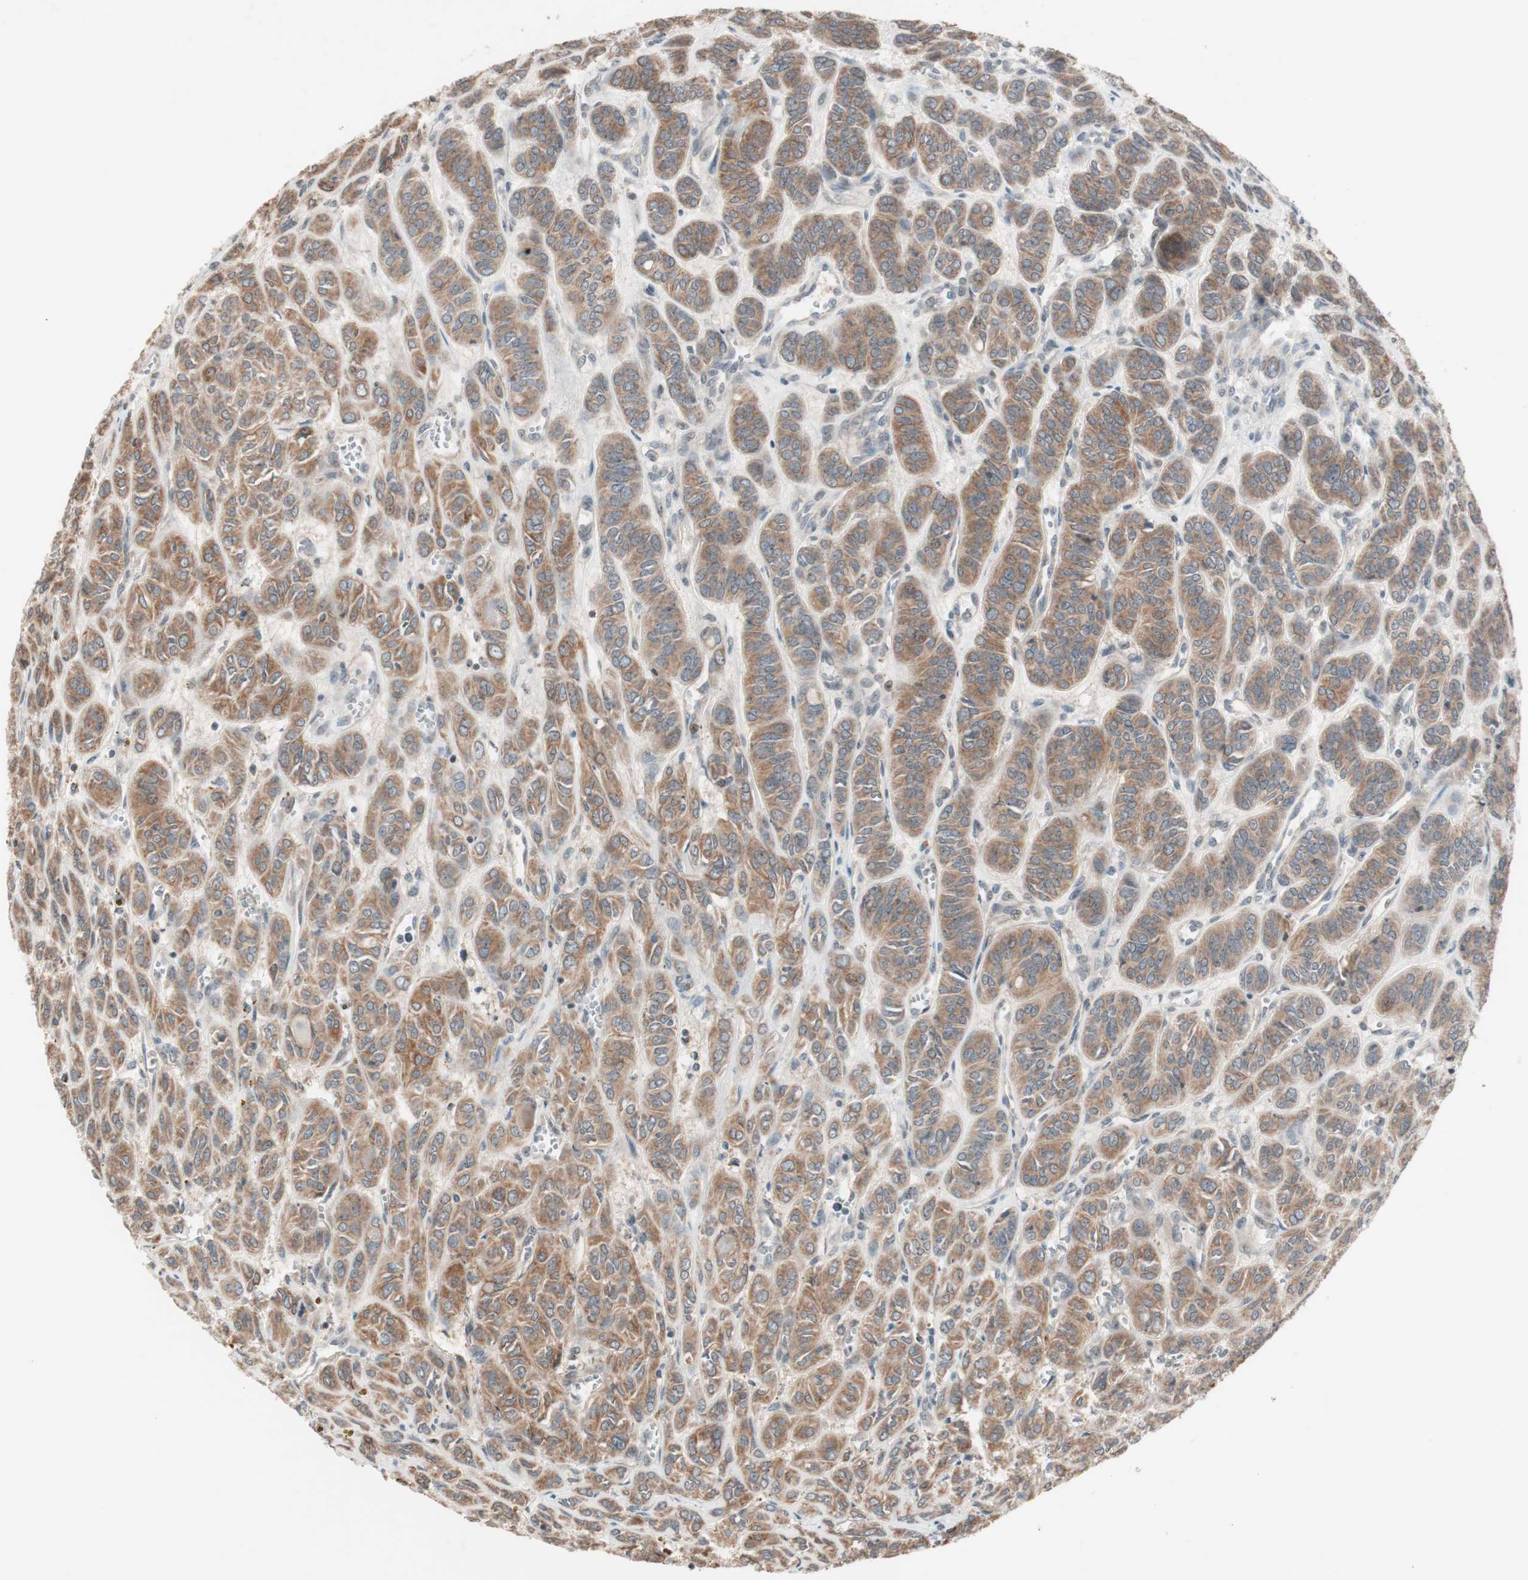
{"staining": {"intensity": "moderate", "quantity": ">75%", "location": "cytoplasmic/membranous"}, "tissue": "thyroid cancer", "cell_type": "Tumor cells", "image_type": "cancer", "snomed": [{"axis": "morphology", "description": "Follicular adenoma carcinoma, NOS"}, {"axis": "topography", "description": "Thyroid gland"}], "caption": "There is medium levels of moderate cytoplasmic/membranous staining in tumor cells of thyroid follicular adenoma carcinoma, as demonstrated by immunohistochemical staining (brown color).", "gene": "FBXO5", "patient": {"sex": "female", "age": 71}}